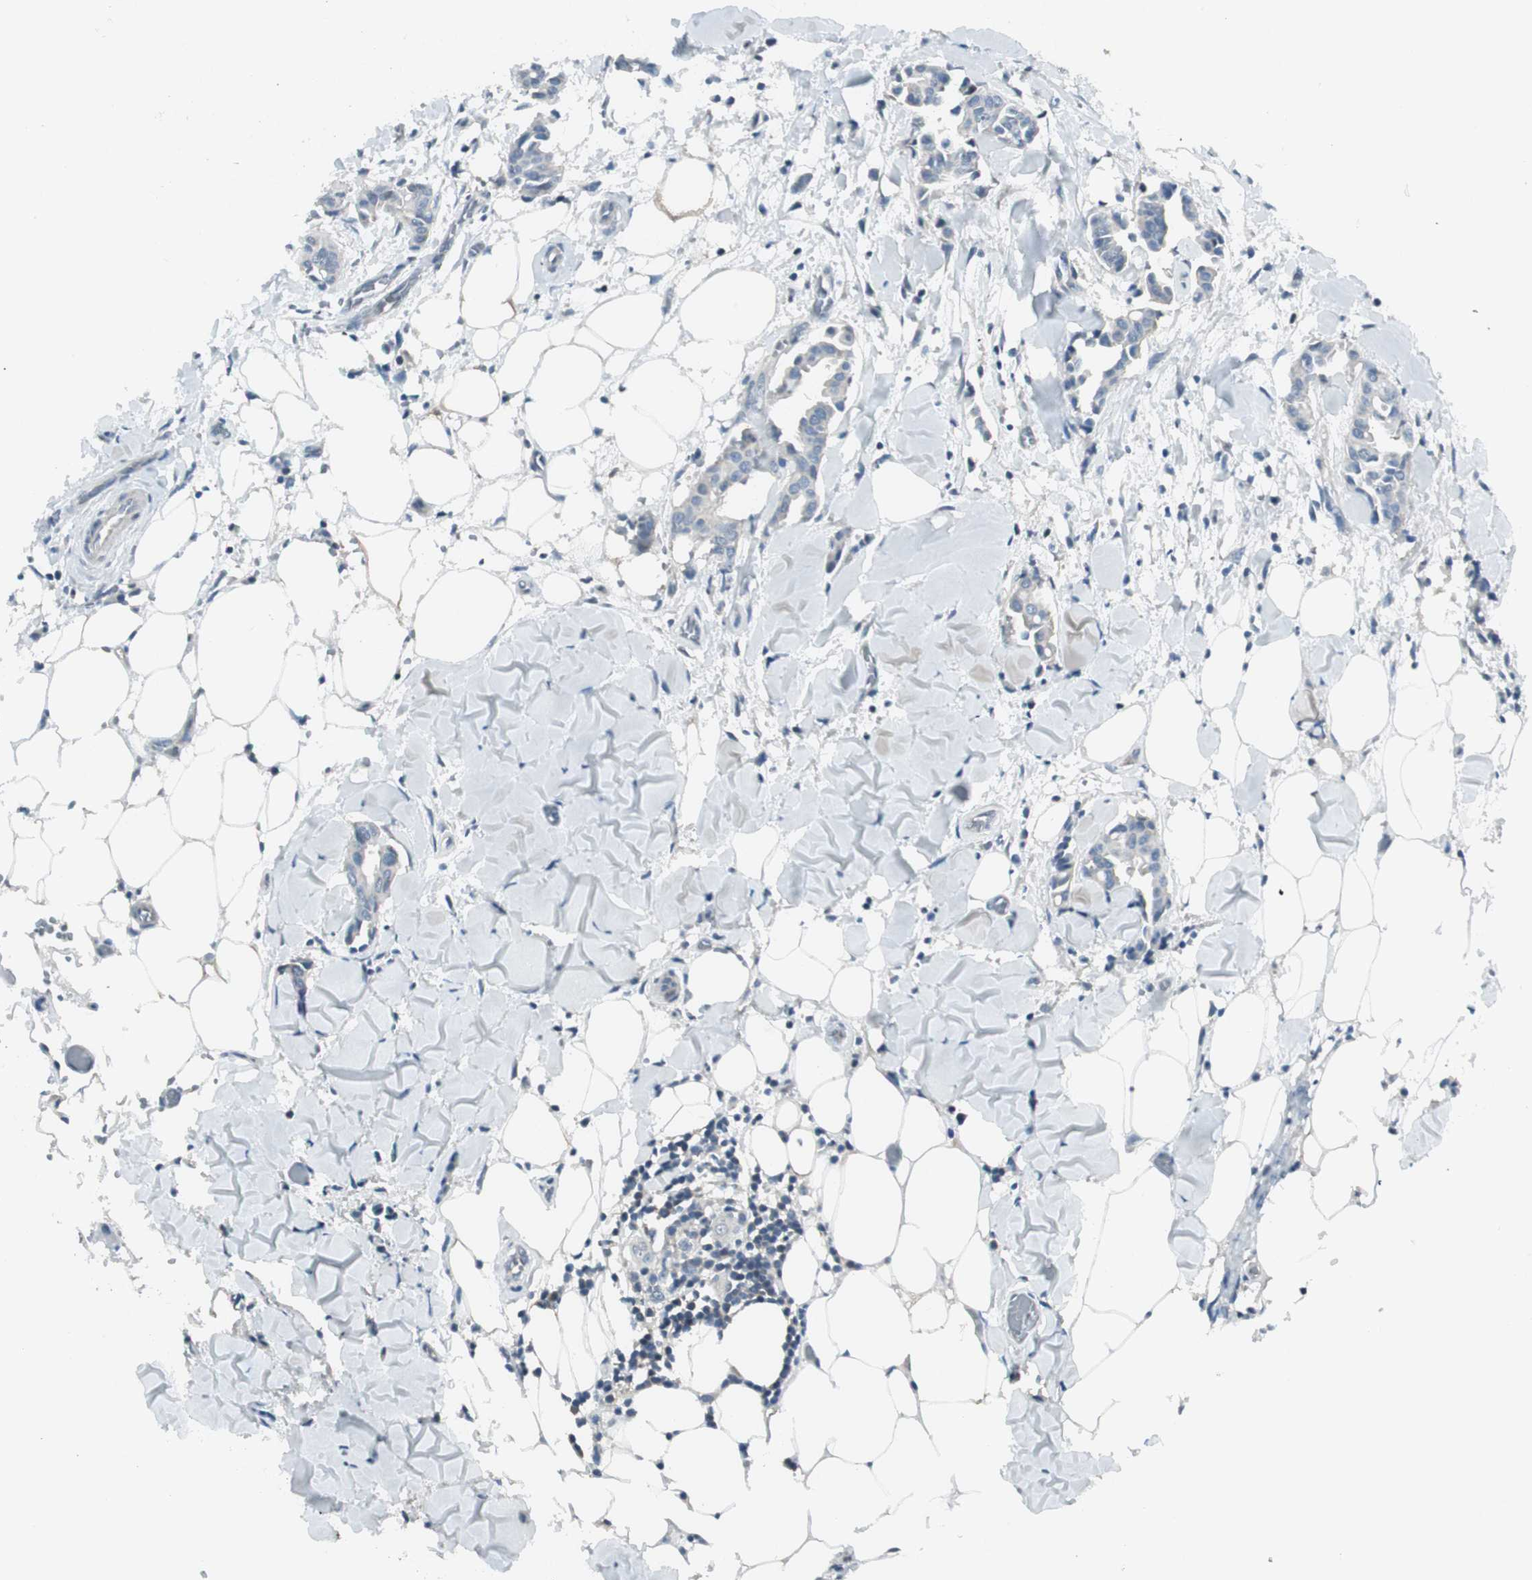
{"staining": {"intensity": "negative", "quantity": "none", "location": "none"}, "tissue": "head and neck cancer", "cell_type": "Tumor cells", "image_type": "cancer", "snomed": [{"axis": "morphology", "description": "Adenocarcinoma, NOS"}, {"axis": "topography", "description": "Salivary gland"}, {"axis": "topography", "description": "Head-Neck"}], "caption": "High magnification brightfield microscopy of head and neck adenocarcinoma stained with DAB (3,3'-diaminobenzidine) (brown) and counterstained with hematoxylin (blue): tumor cells show no significant expression. (Stains: DAB immunohistochemistry with hematoxylin counter stain, Microscopy: brightfield microscopy at high magnification).", "gene": "EVA1A", "patient": {"sex": "female", "age": 59}}